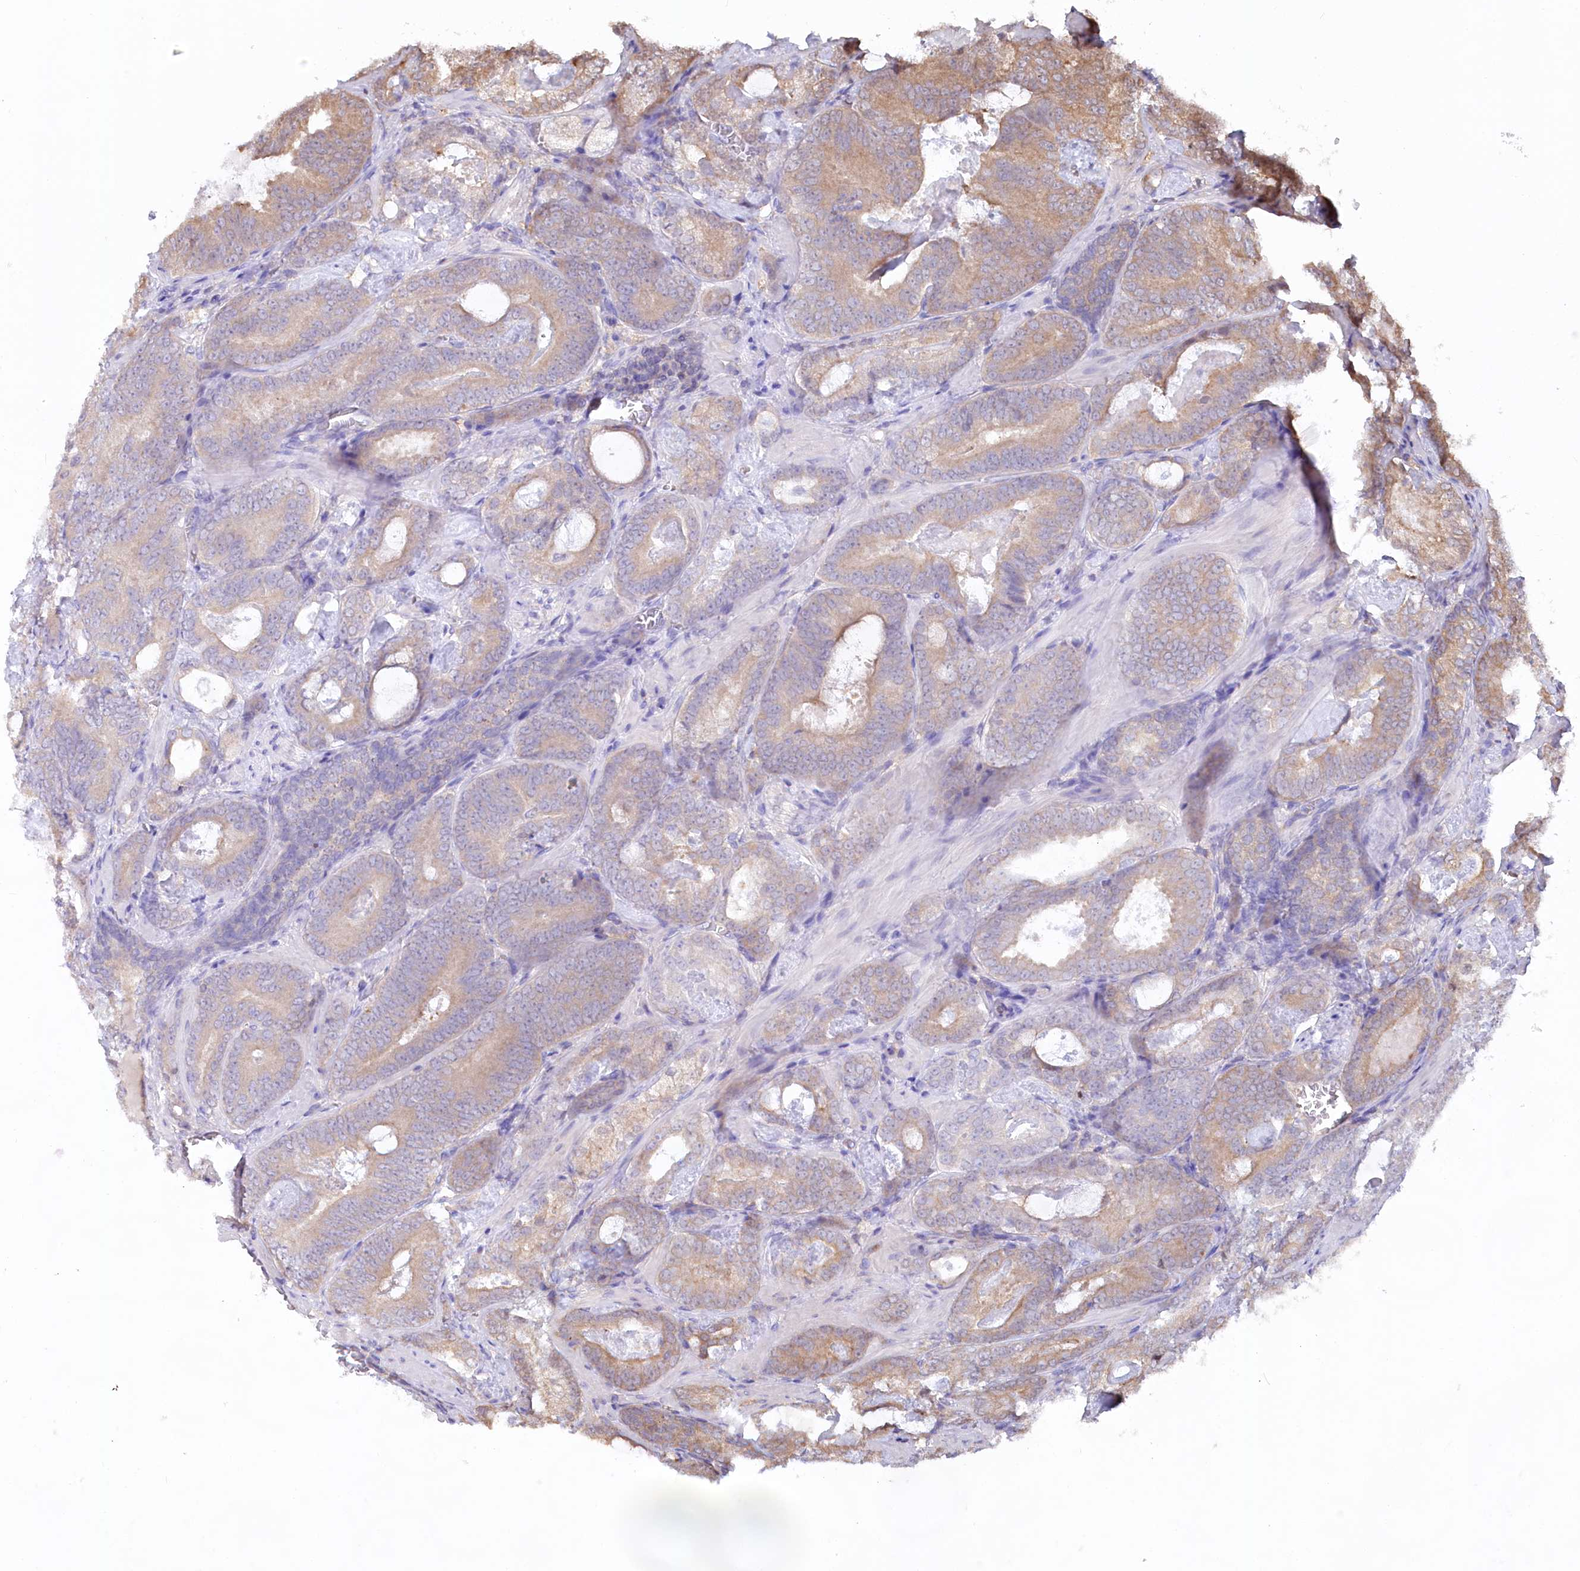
{"staining": {"intensity": "weak", "quantity": "<25%", "location": "cytoplasmic/membranous"}, "tissue": "prostate cancer", "cell_type": "Tumor cells", "image_type": "cancer", "snomed": [{"axis": "morphology", "description": "Adenocarcinoma, Low grade"}, {"axis": "topography", "description": "Prostate"}], "caption": "This is an IHC histopathology image of human prostate cancer. There is no positivity in tumor cells.", "gene": "PSMA1", "patient": {"sex": "male", "age": 60}}